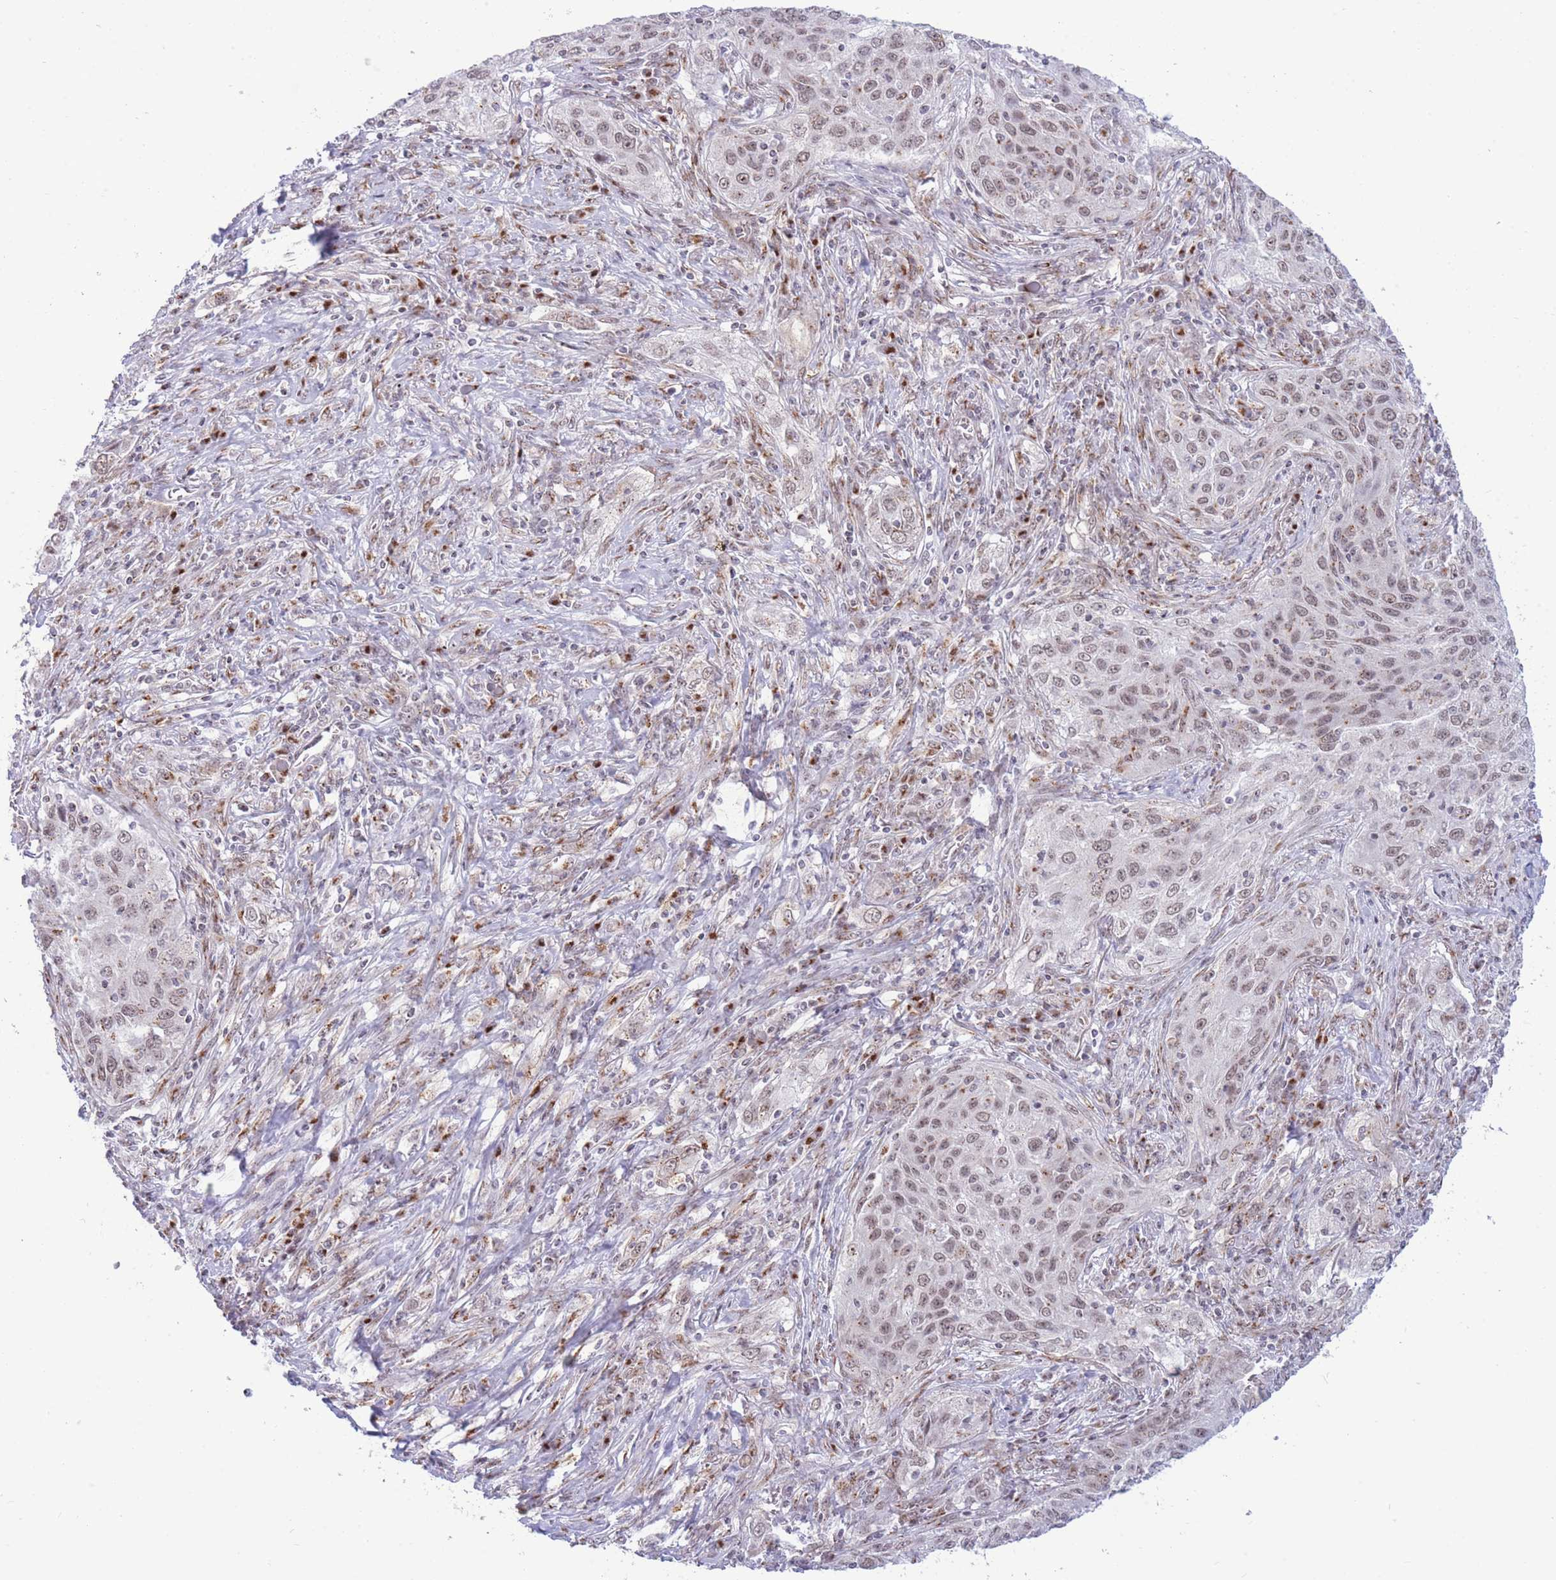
{"staining": {"intensity": "moderate", "quantity": ">75%", "location": "nuclear"}, "tissue": "lung cancer", "cell_type": "Tumor cells", "image_type": "cancer", "snomed": [{"axis": "morphology", "description": "Squamous cell carcinoma, NOS"}, {"axis": "topography", "description": "Lung"}], "caption": "This is a micrograph of immunohistochemistry (IHC) staining of lung cancer (squamous cell carcinoma), which shows moderate positivity in the nuclear of tumor cells.", "gene": "INO80C", "patient": {"sex": "female", "age": 69}}